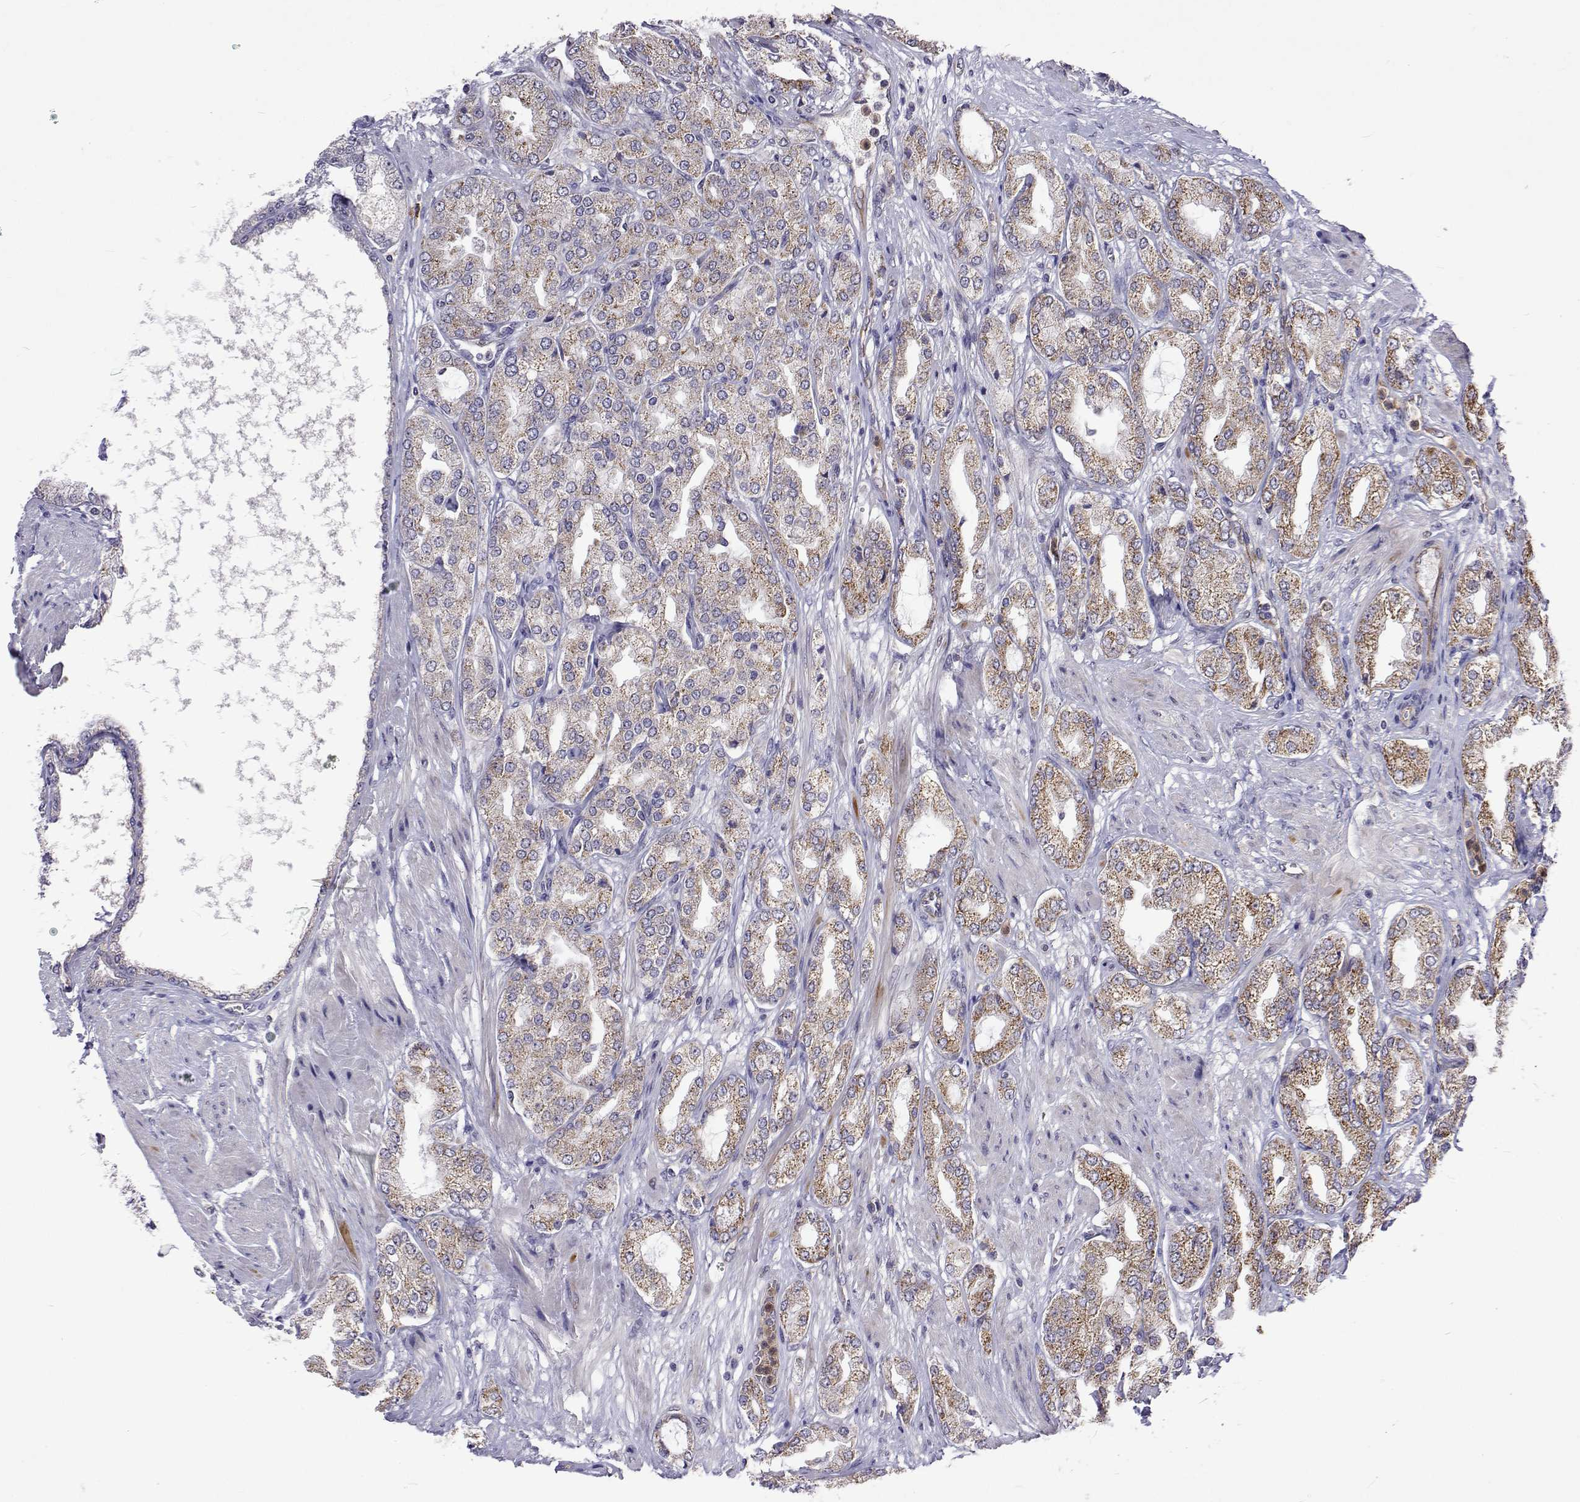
{"staining": {"intensity": "moderate", "quantity": "25%-75%", "location": "cytoplasmic/membranous"}, "tissue": "prostate cancer", "cell_type": "Tumor cells", "image_type": "cancer", "snomed": [{"axis": "morphology", "description": "Adenocarcinoma, High grade"}, {"axis": "topography", "description": "Prostate"}], "caption": "IHC micrograph of neoplastic tissue: human prostate cancer (adenocarcinoma (high-grade)) stained using IHC exhibits medium levels of moderate protein expression localized specifically in the cytoplasmic/membranous of tumor cells, appearing as a cytoplasmic/membranous brown color.", "gene": "DHTKD1", "patient": {"sex": "male", "age": 68}}